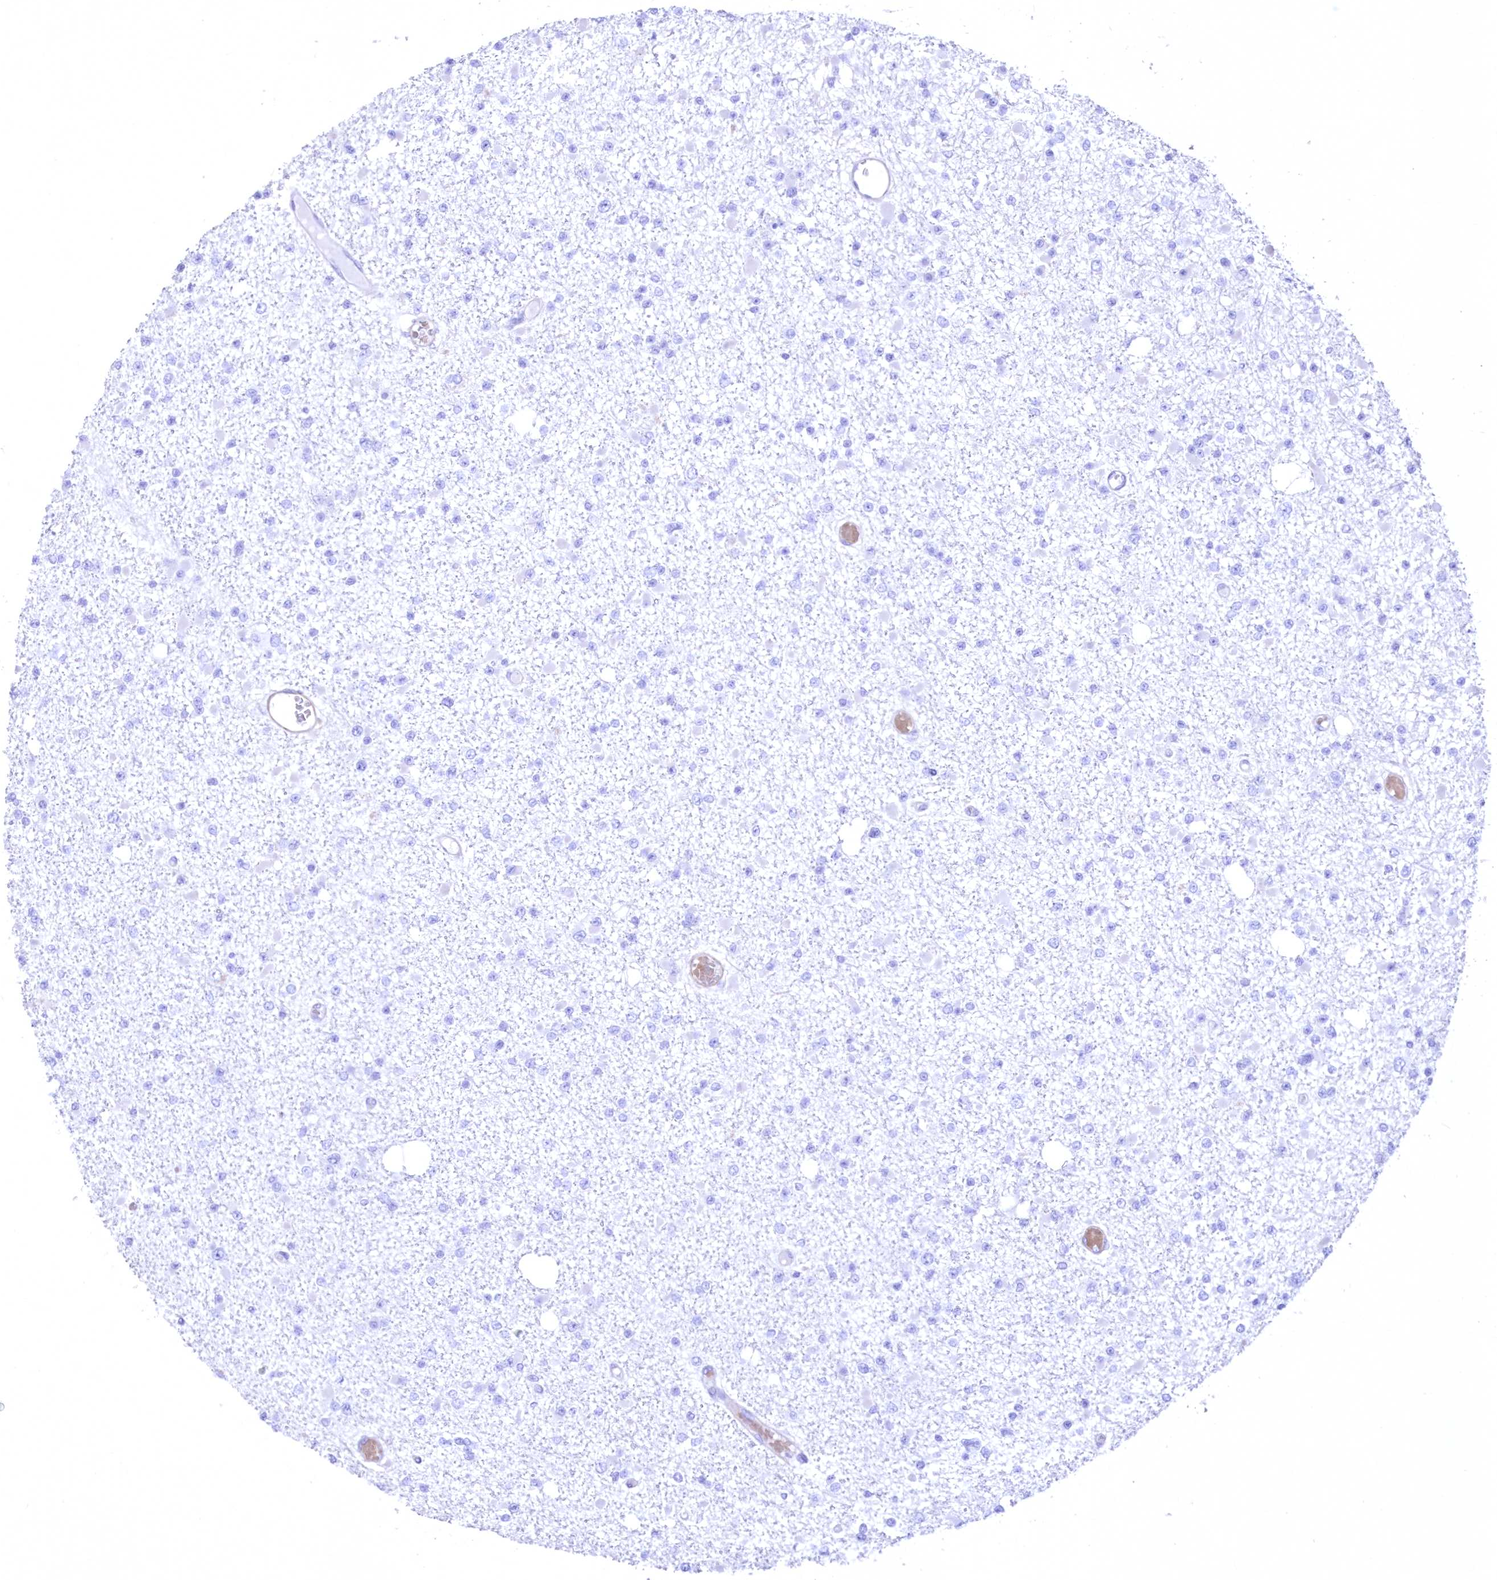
{"staining": {"intensity": "negative", "quantity": "none", "location": "none"}, "tissue": "glioma", "cell_type": "Tumor cells", "image_type": "cancer", "snomed": [{"axis": "morphology", "description": "Glioma, malignant, Low grade"}, {"axis": "topography", "description": "Brain"}], "caption": "This is an IHC image of human malignant glioma (low-grade). There is no staining in tumor cells.", "gene": "WDR74", "patient": {"sex": "female", "age": 22}}